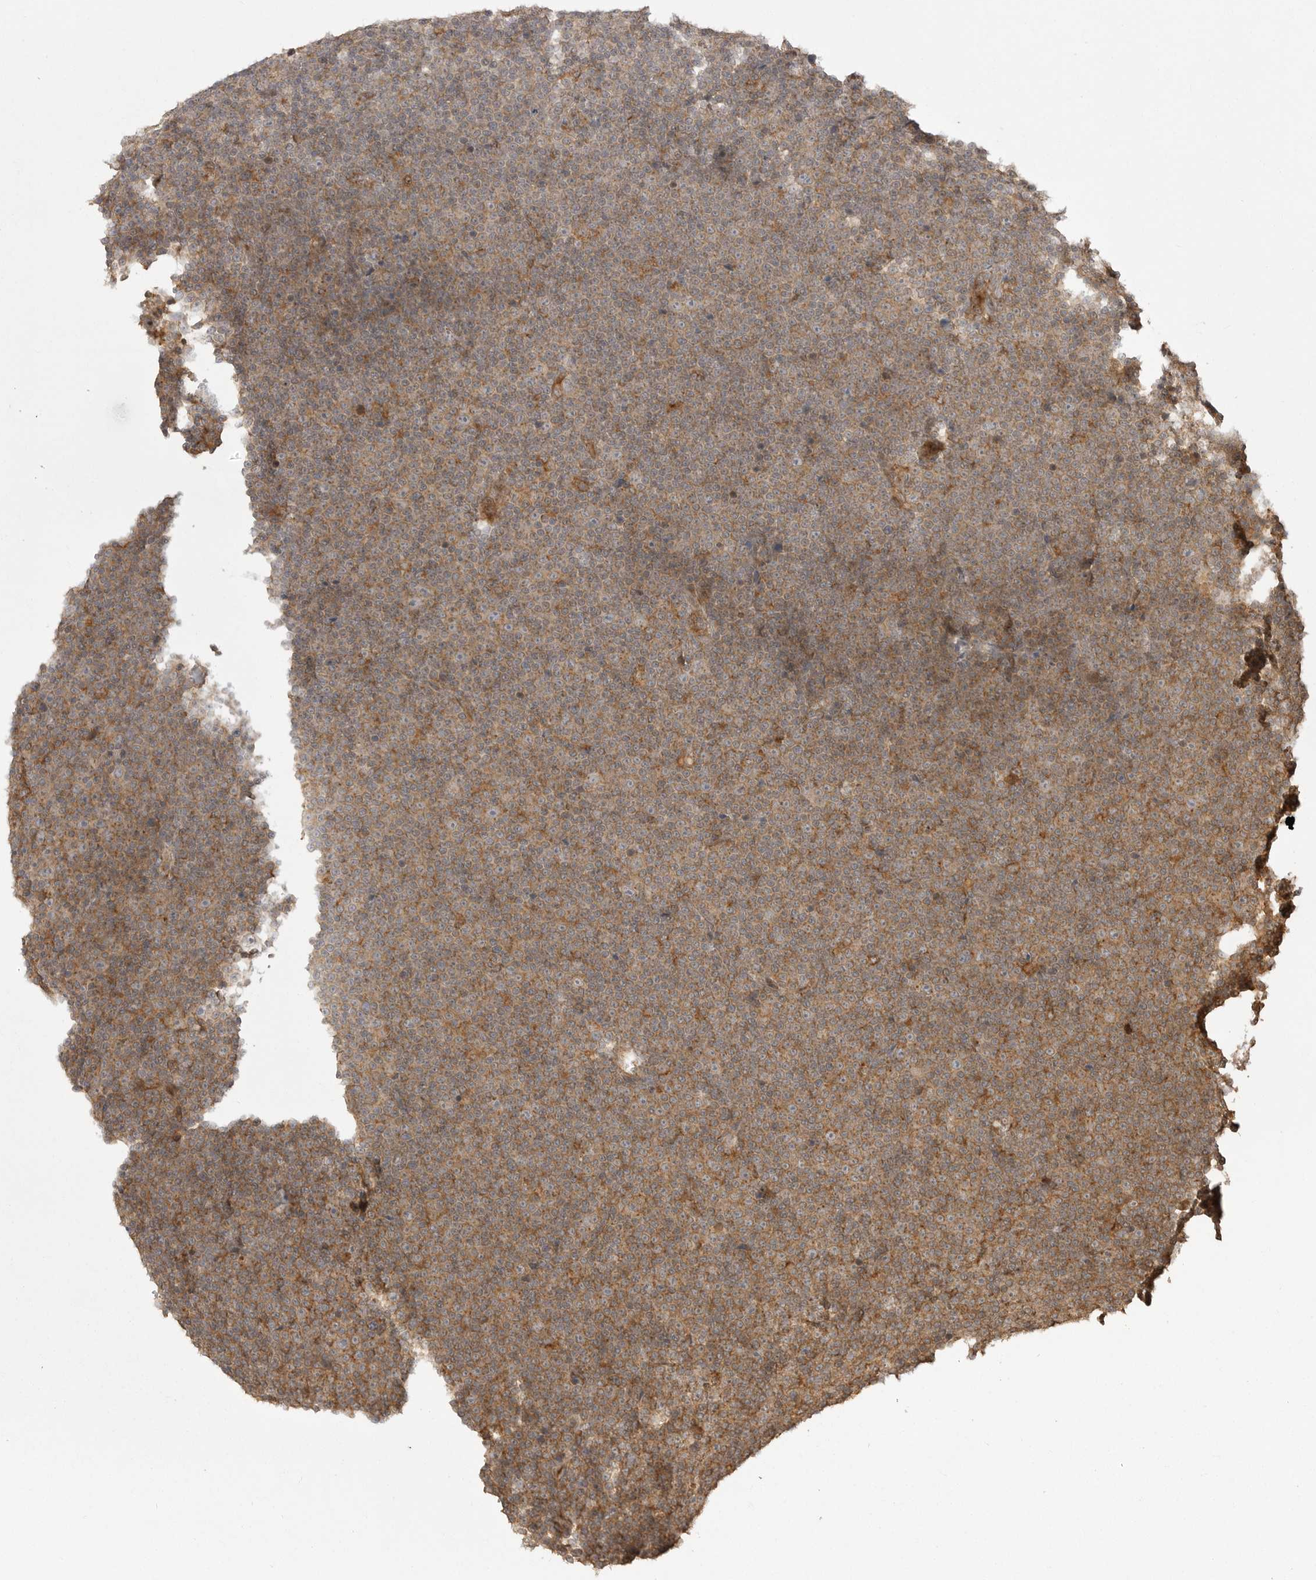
{"staining": {"intensity": "moderate", "quantity": ">75%", "location": "cytoplasmic/membranous"}, "tissue": "lymphoma", "cell_type": "Tumor cells", "image_type": "cancer", "snomed": [{"axis": "morphology", "description": "Malignant lymphoma, non-Hodgkin's type, Low grade"}, {"axis": "topography", "description": "Lymph node"}], "caption": "Protein analysis of lymphoma tissue displays moderate cytoplasmic/membranous expression in approximately >75% of tumor cells.", "gene": "FAT3", "patient": {"sex": "female", "age": 67}}